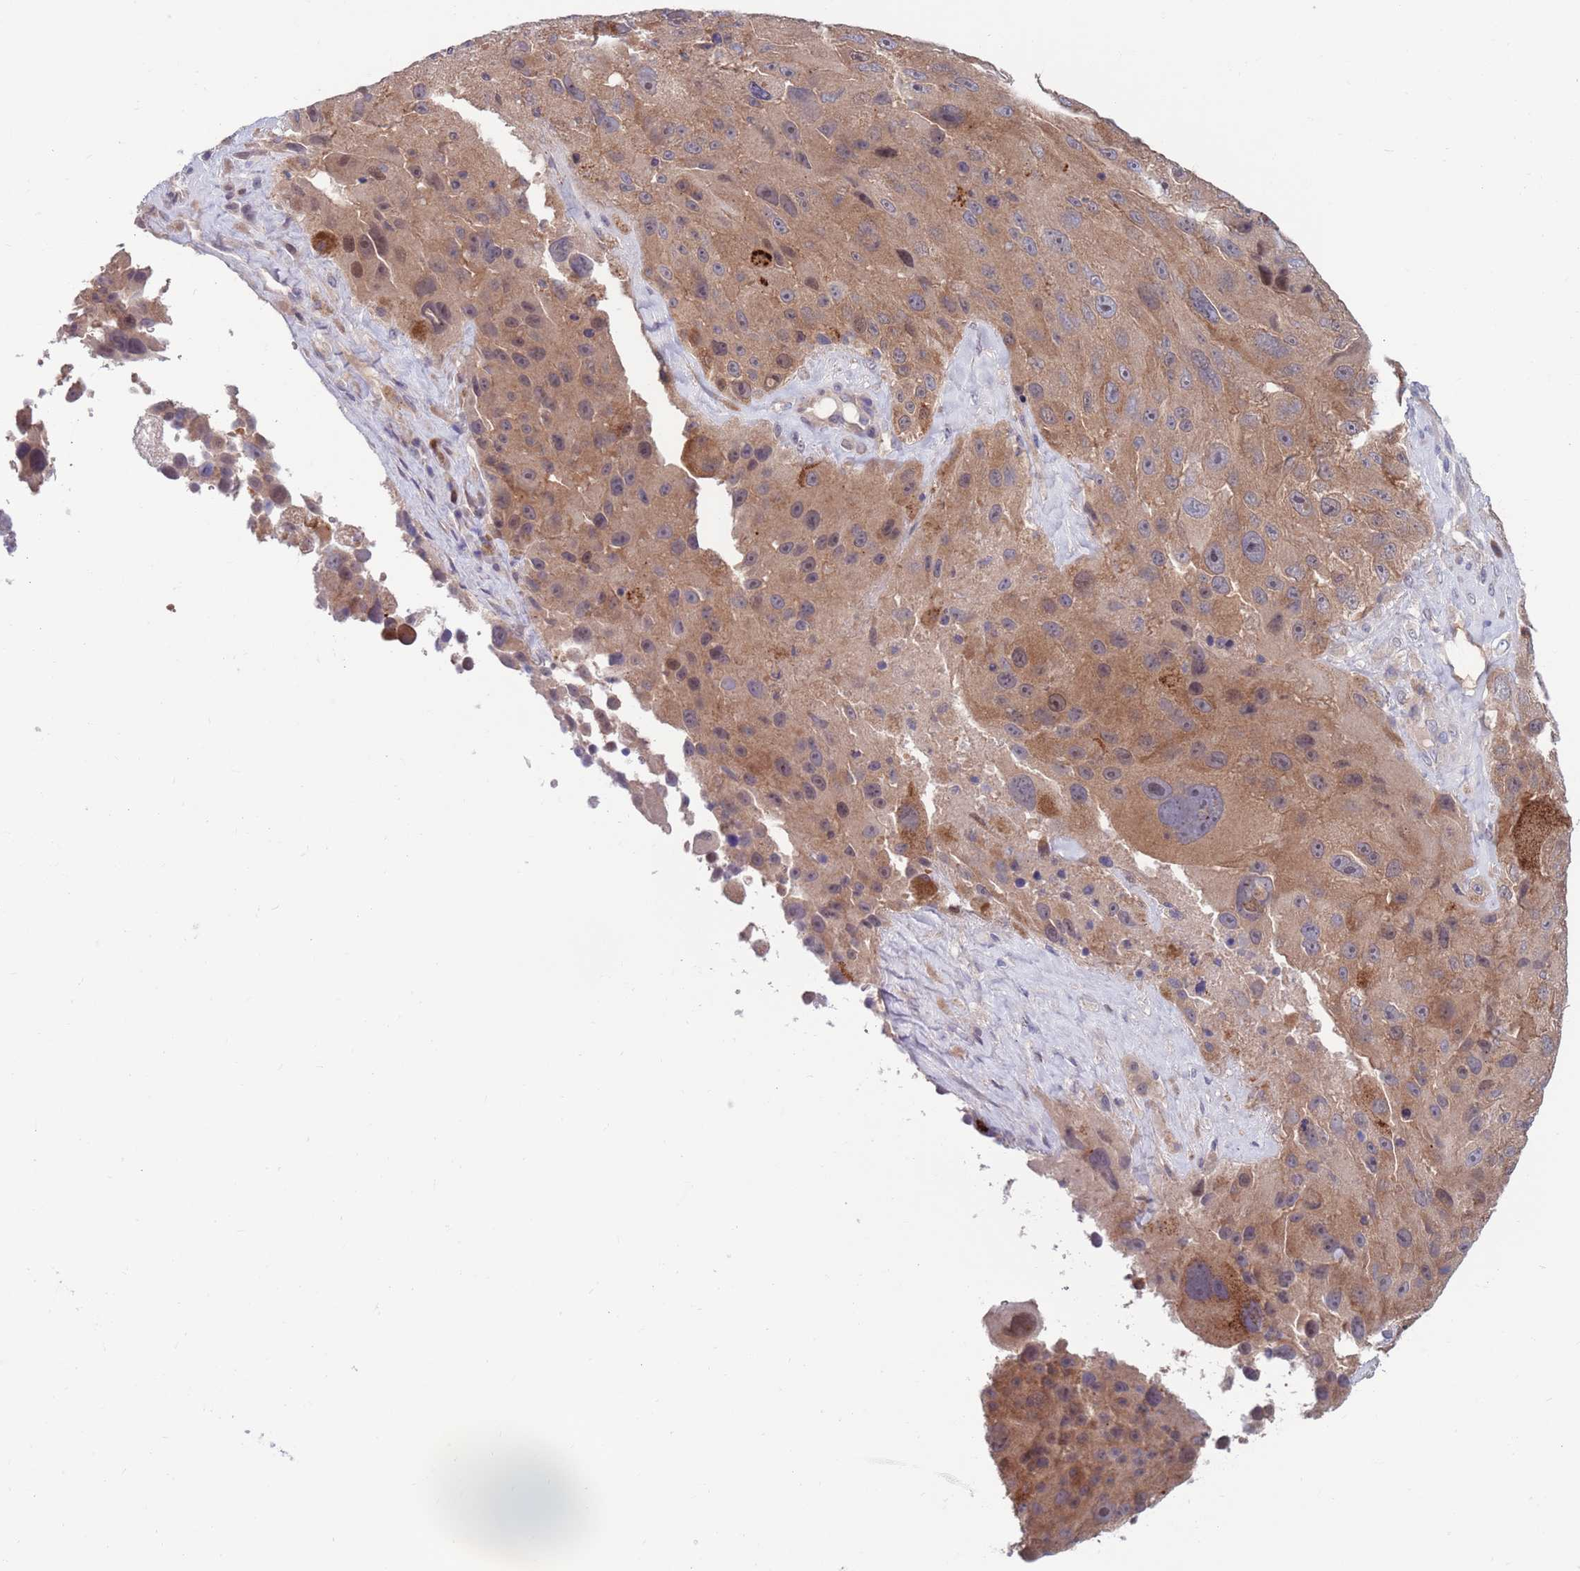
{"staining": {"intensity": "moderate", "quantity": ">75%", "location": "cytoplasmic/membranous"}, "tissue": "melanoma", "cell_type": "Tumor cells", "image_type": "cancer", "snomed": [{"axis": "morphology", "description": "Malignant melanoma, Metastatic site"}, {"axis": "topography", "description": "Lymph node"}], "caption": "Protein expression analysis of human melanoma reveals moderate cytoplasmic/membranous positivity in approximately >75% of tumor cells.", "gene": "KLHL29", "patient": {"sex": "male", "age": 62}}